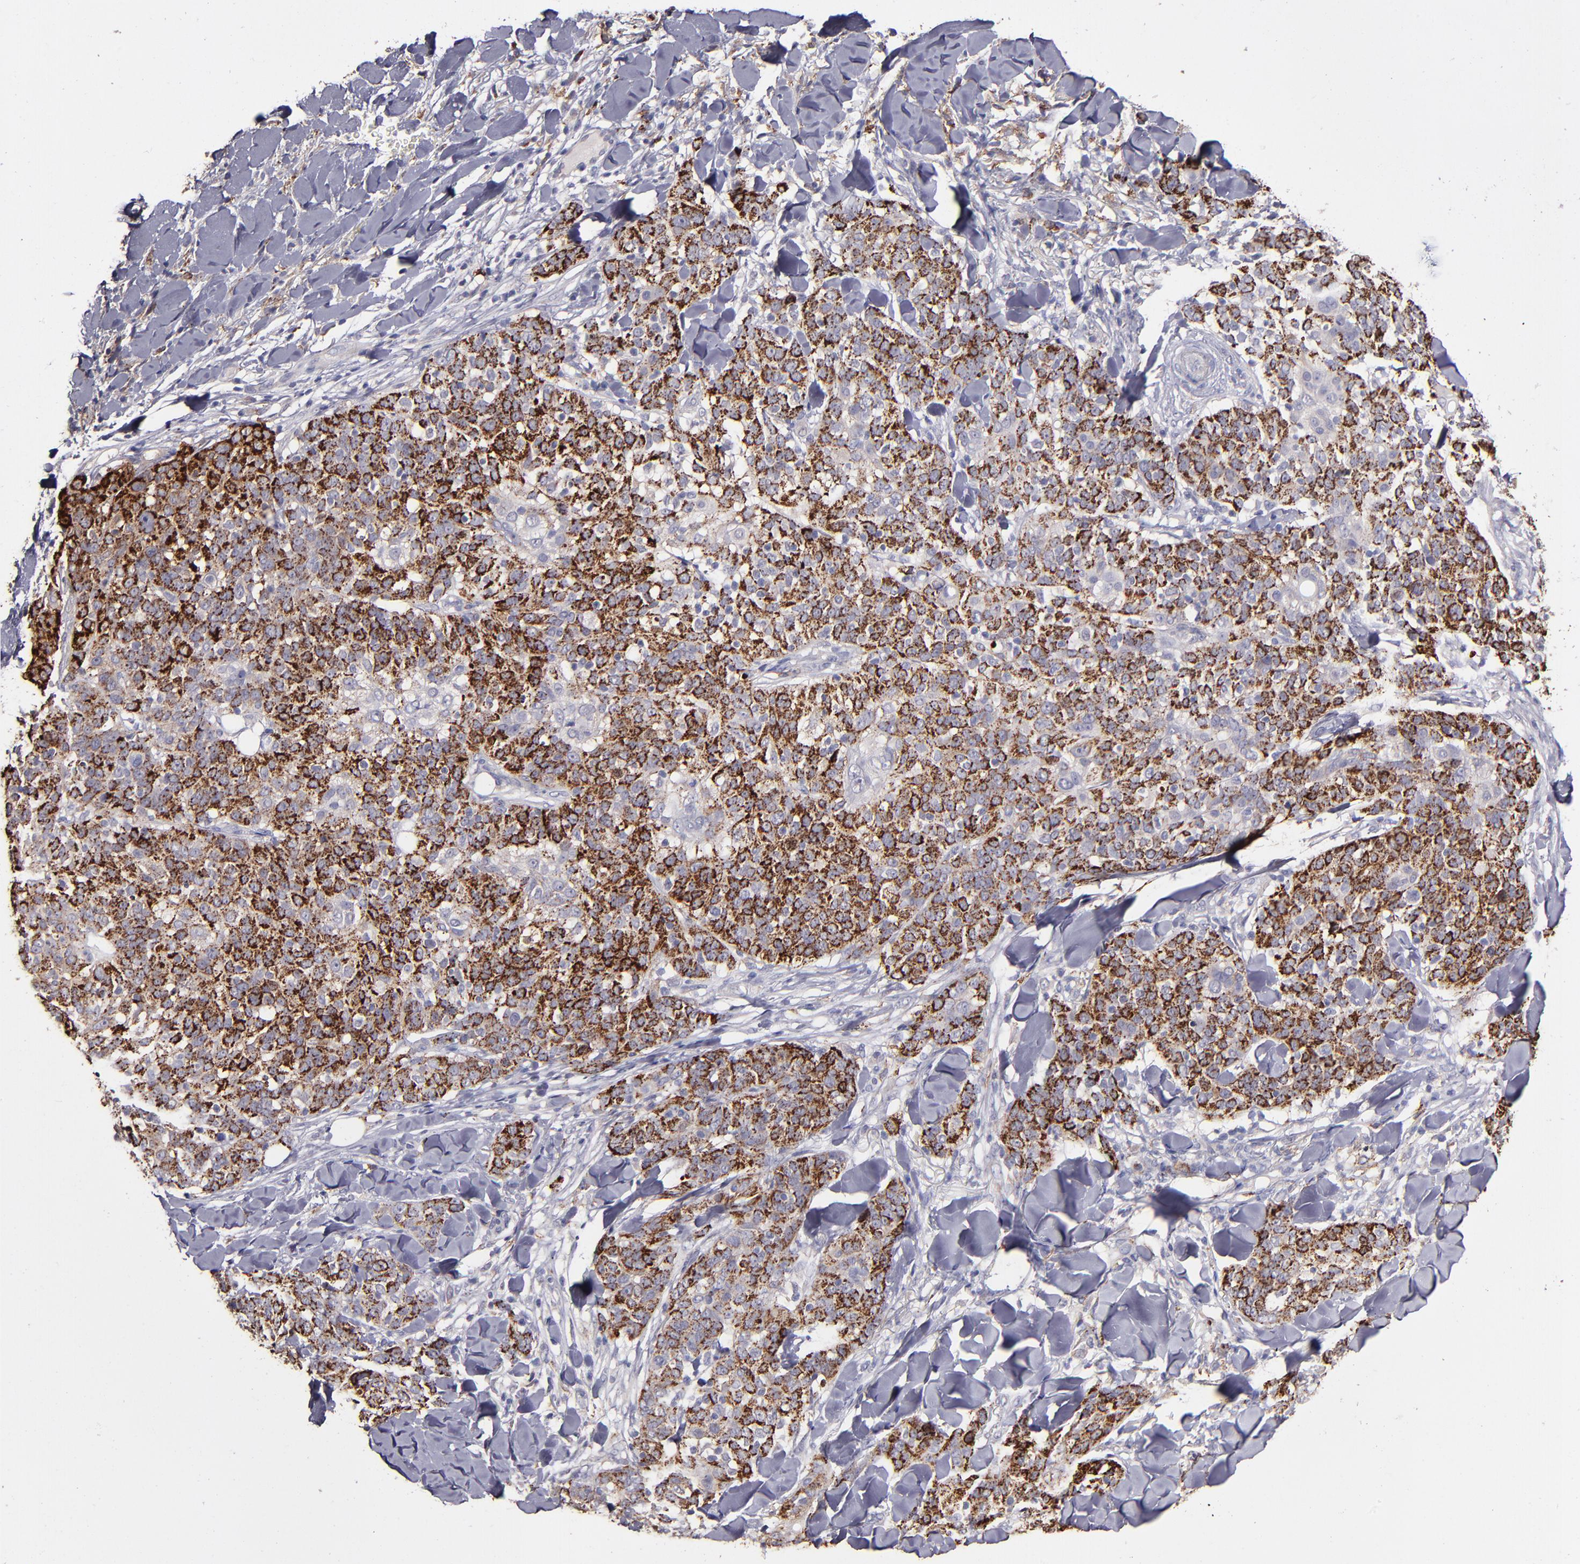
{"staining": {"intensity": "strong", "quantity": ">75%", "location": "cytoplasmic/membranous"}, "tissue": "skin cancer", "cell_type": "Tumor cells", "image_type": "cancer", "snomed": [{"axis": "morphology", "description": "Normal tissue, NOS"}, {"axis": "morphology", "description": "Squamous cell carcinoma, NOS"}, {"axis": "topography", "description": "Skin"}], "caption": "Skin cancer was stained to show a protein in brown. There is high levels of strong cytoplasmic/membranous expression in approximately >75% of tumor cells. (brown staining indicates protein expression, while blue staining denotes nuclei).", "gene": "GLDC", "patient": {"sex": "female", "age": 83}}